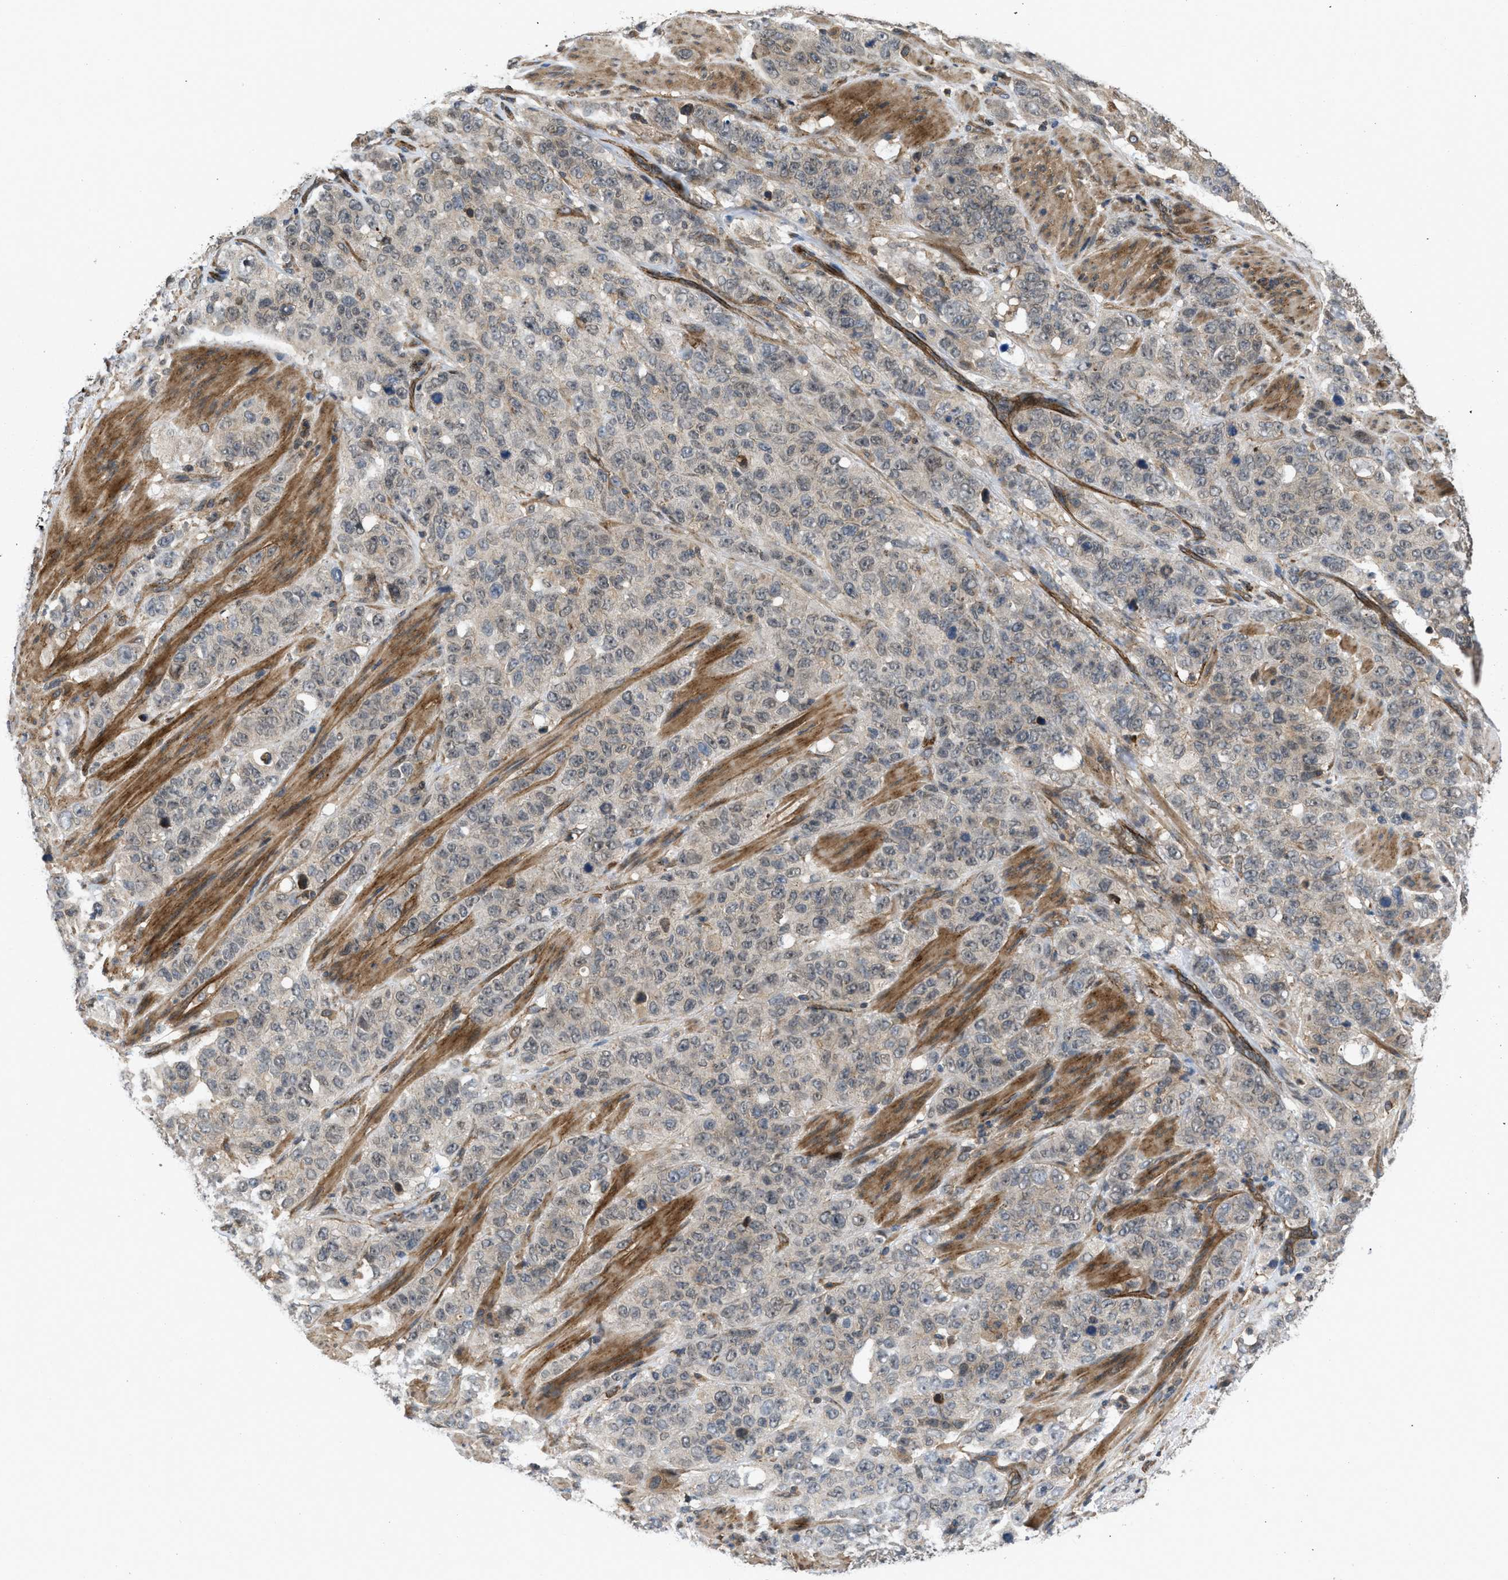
{"staining": {"intensity": "negative", "quantity": "none", "location": "none"}, "tissue": "stomach cancer", "cell_type": "Tumor cells", "image_type": "cancer", "snomed": [{"axis": "morphology", "description": "Adenocarcinoma, NOS"}, {"axis": "topography", "description": "Stomach"}], "caption": "Immunohistochemical staining of stomach adenocarcinoma demonstrates no significant staining in tumor cells.", "gene": "GPATCH2L", "patient": {"sex": "male", "age": 48}}